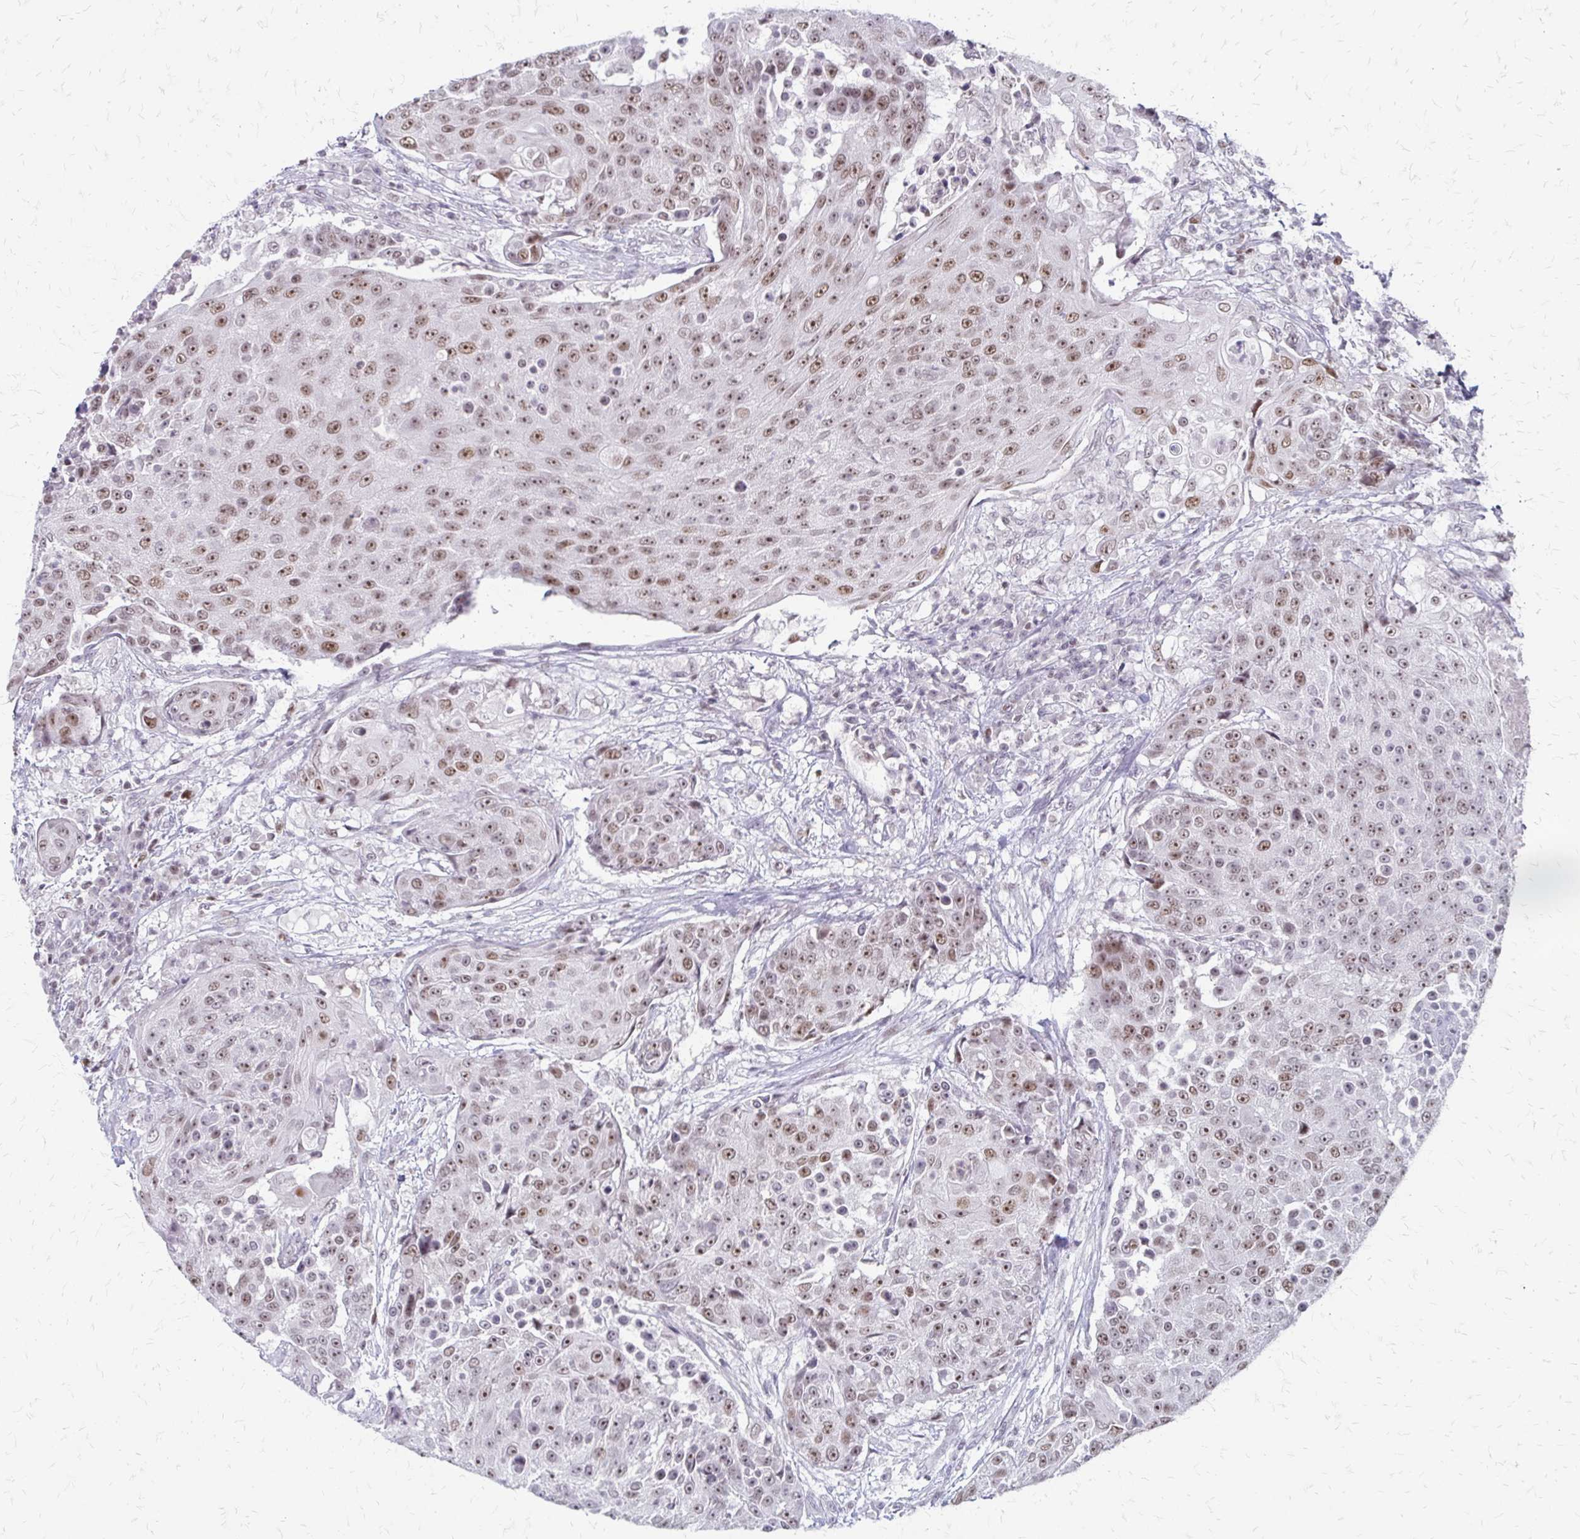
{"staining": {"intensity": "moderate", "quantity": ">75%", "location": "nuclear"}, "tissue": "urothelial cancer", "cell_type": "Tumor cells", "image_type": "cancer", "snomed": [{"axis": "morphology", "description": "Urothelial carcinoma, High grade"}, {"axis": "topography", "description": "Urinary bladder"}], "caption": "About >75% of tumor cells in urothelial cancer demonstrate moderate nuclear protein positivity as visualized by brown immunohistochemical staining.", "gene": "EED", "patient": {"sex": "female", "age": 63}}